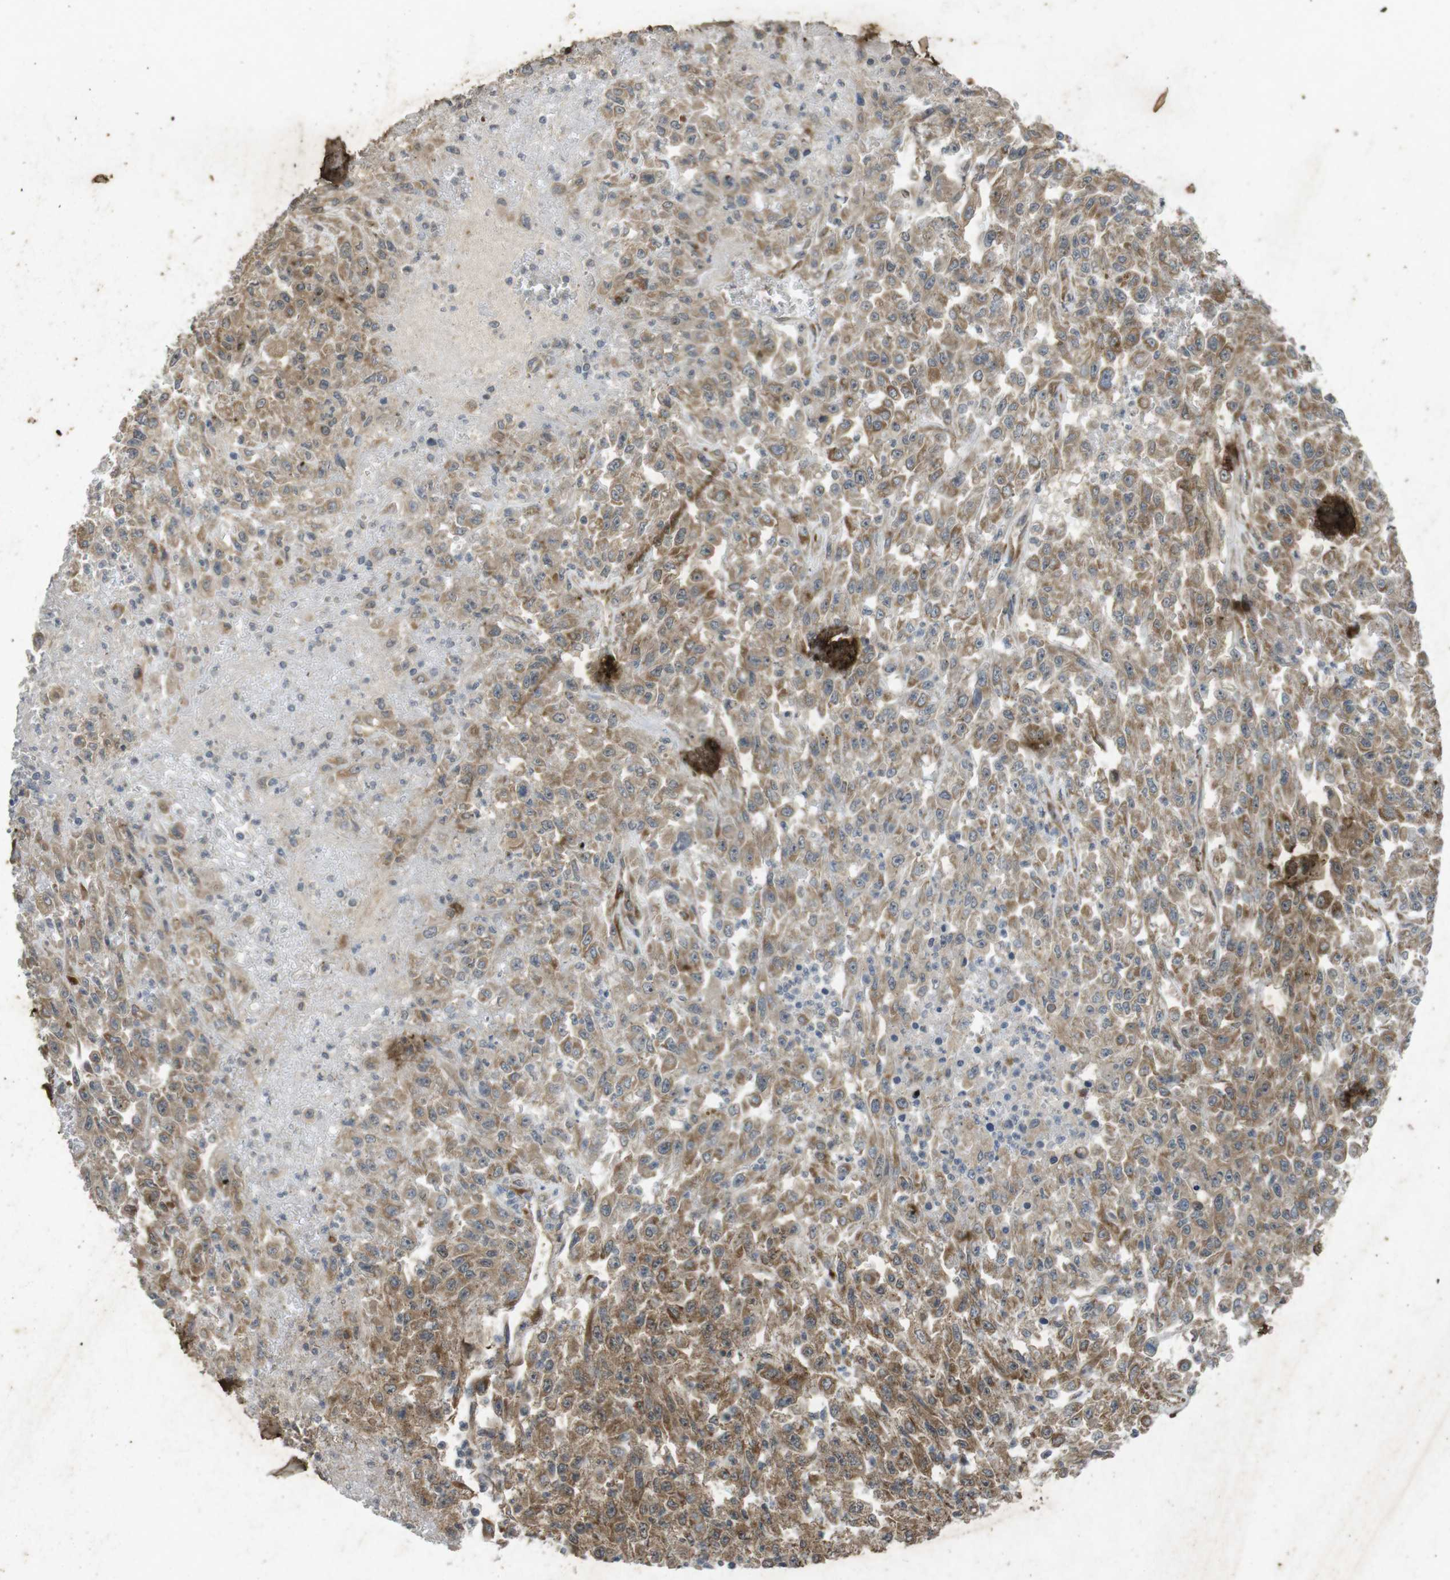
{"staining": {"intensity": "moderate", "quantity": ">75%", "location": "cytoplasmic/membranous"}, "tissue": "urothelial cancer", "cell_type": "Tumor cells", "image_type": "cancer", "snomed": [{"axis": "morphology", "description": "Urothelial carcinoma, High grade"}, {"axis": "topography", "description": "Urinary bladder"}], "caption": "There is medium levels of moderate cytoplasmic/membranous positivity in tumor cells of high-grade urothelial carcinoma, as demonstrated by immunohistochemical staining (brown color).", "gene": "FLCN", "patient": {"sex": "male", "age": 46}}